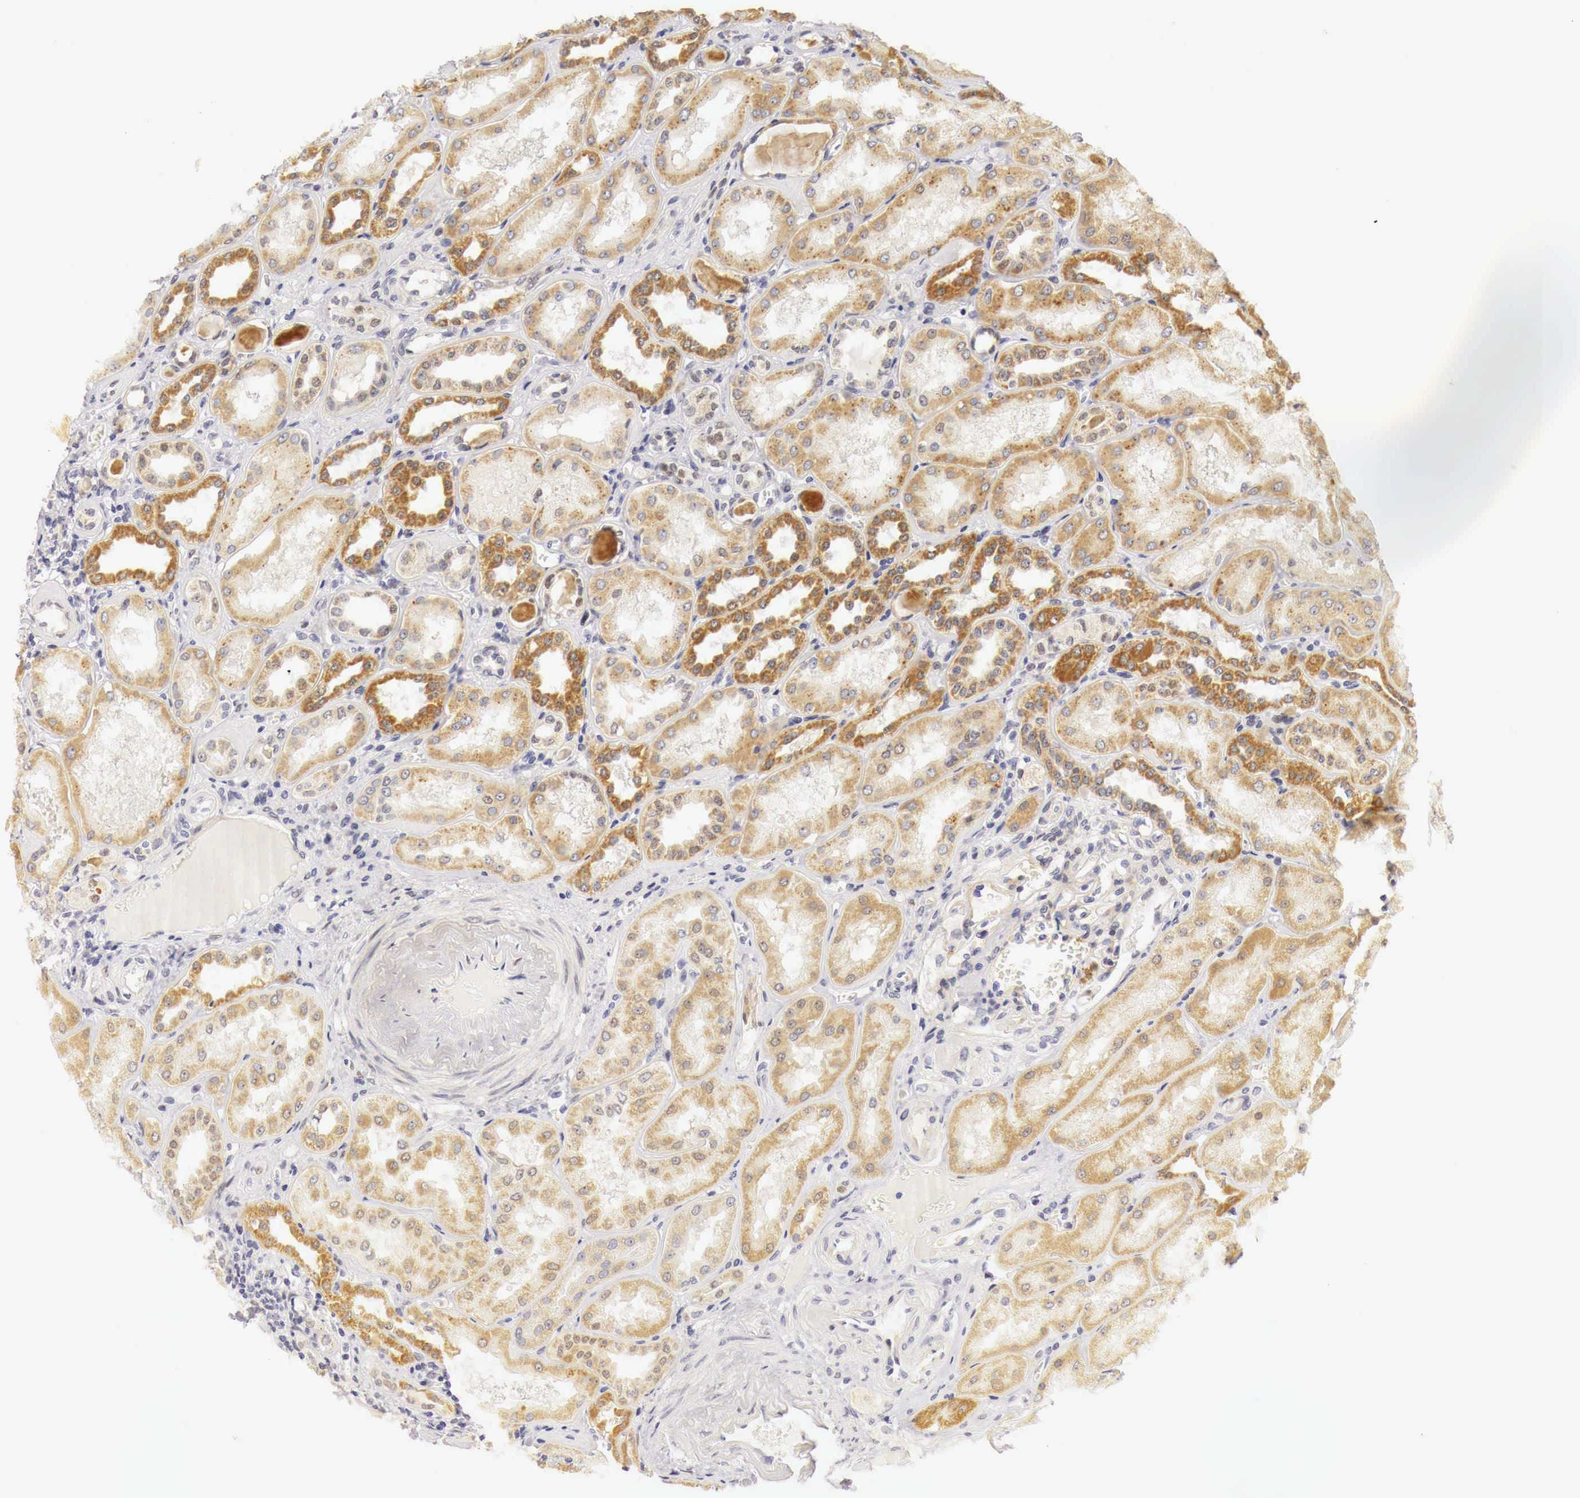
{"staining": {"intensity": "negative", "quantity": "none", "location": "none"}, "tissue": "kidney", "cell_type": "Cells in glomeruli", "image_type": "normal", "snomed": [{"axis": "morphology", "description": "Normal tissue, NOS"}, {"axis": "topography", "description": "Kidney"}], "caption": "Cells in glomeruli are negative for protein expression in normal human kidney. Nuclei are stained in blue.", "gene": "CASP3", "patient": {"sex": "male", "age": 61}}